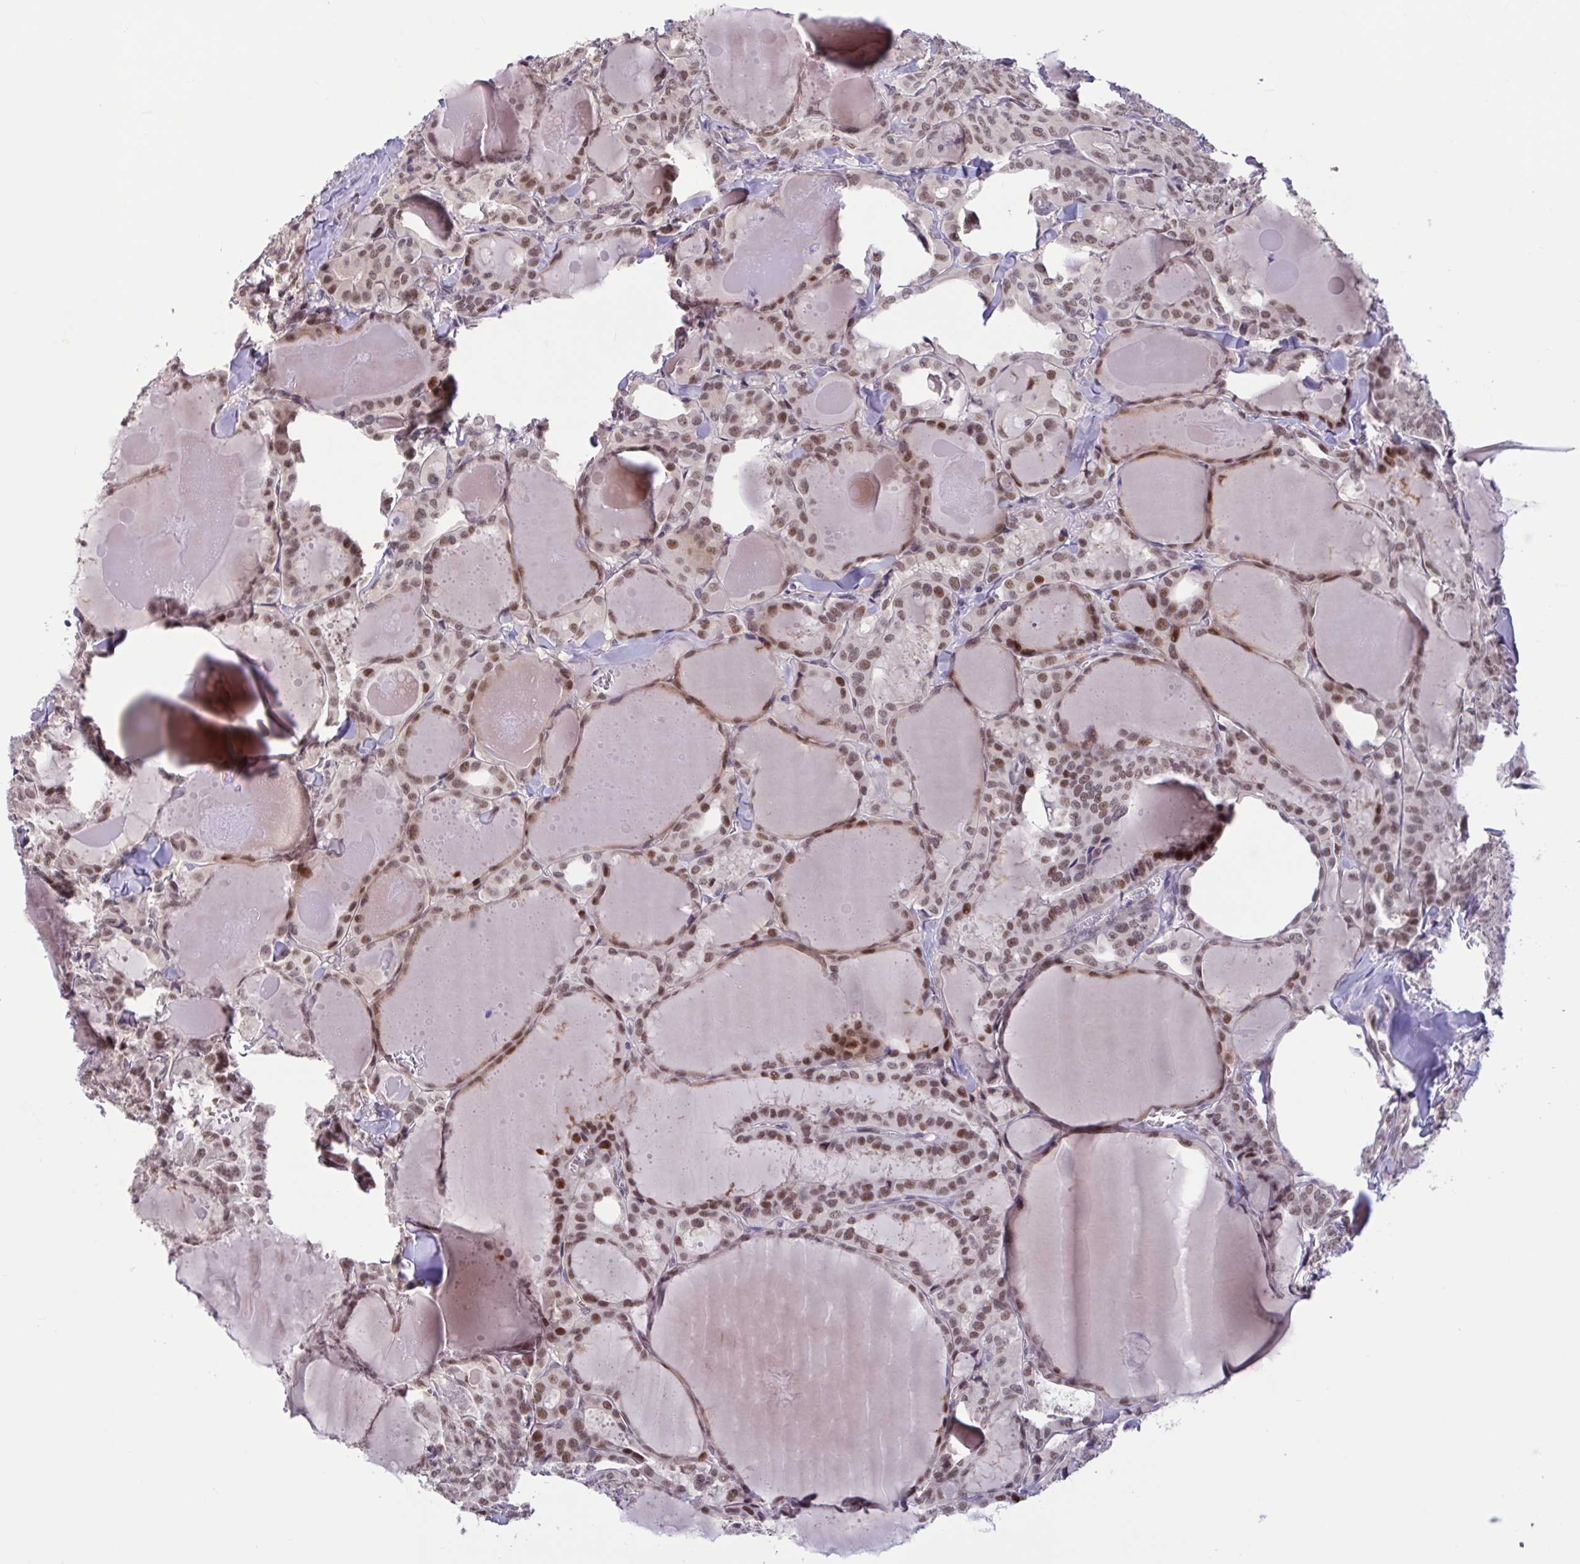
{"staining": {"intensity": "moderate", "quantity": ">75%", "location": "nuclear"}, "tissue": "thyroid cancer", "cell_type": "Tumor cells", "image_type": "cancer", "snomed": [{"axis": "morphology", "description": "Papillary adenocarcinoma, NOS"}, {"axis": "topography", "description": "Thyroid gland"}], "caption": "A medium amount of moderate nuclear expression is identified in about >75% of tumor cells in thyroid cancer (papillary adenocarcinoma) tissue.", "gene": "ZNF414", "patient": {"sex": "male", "age": 87}}